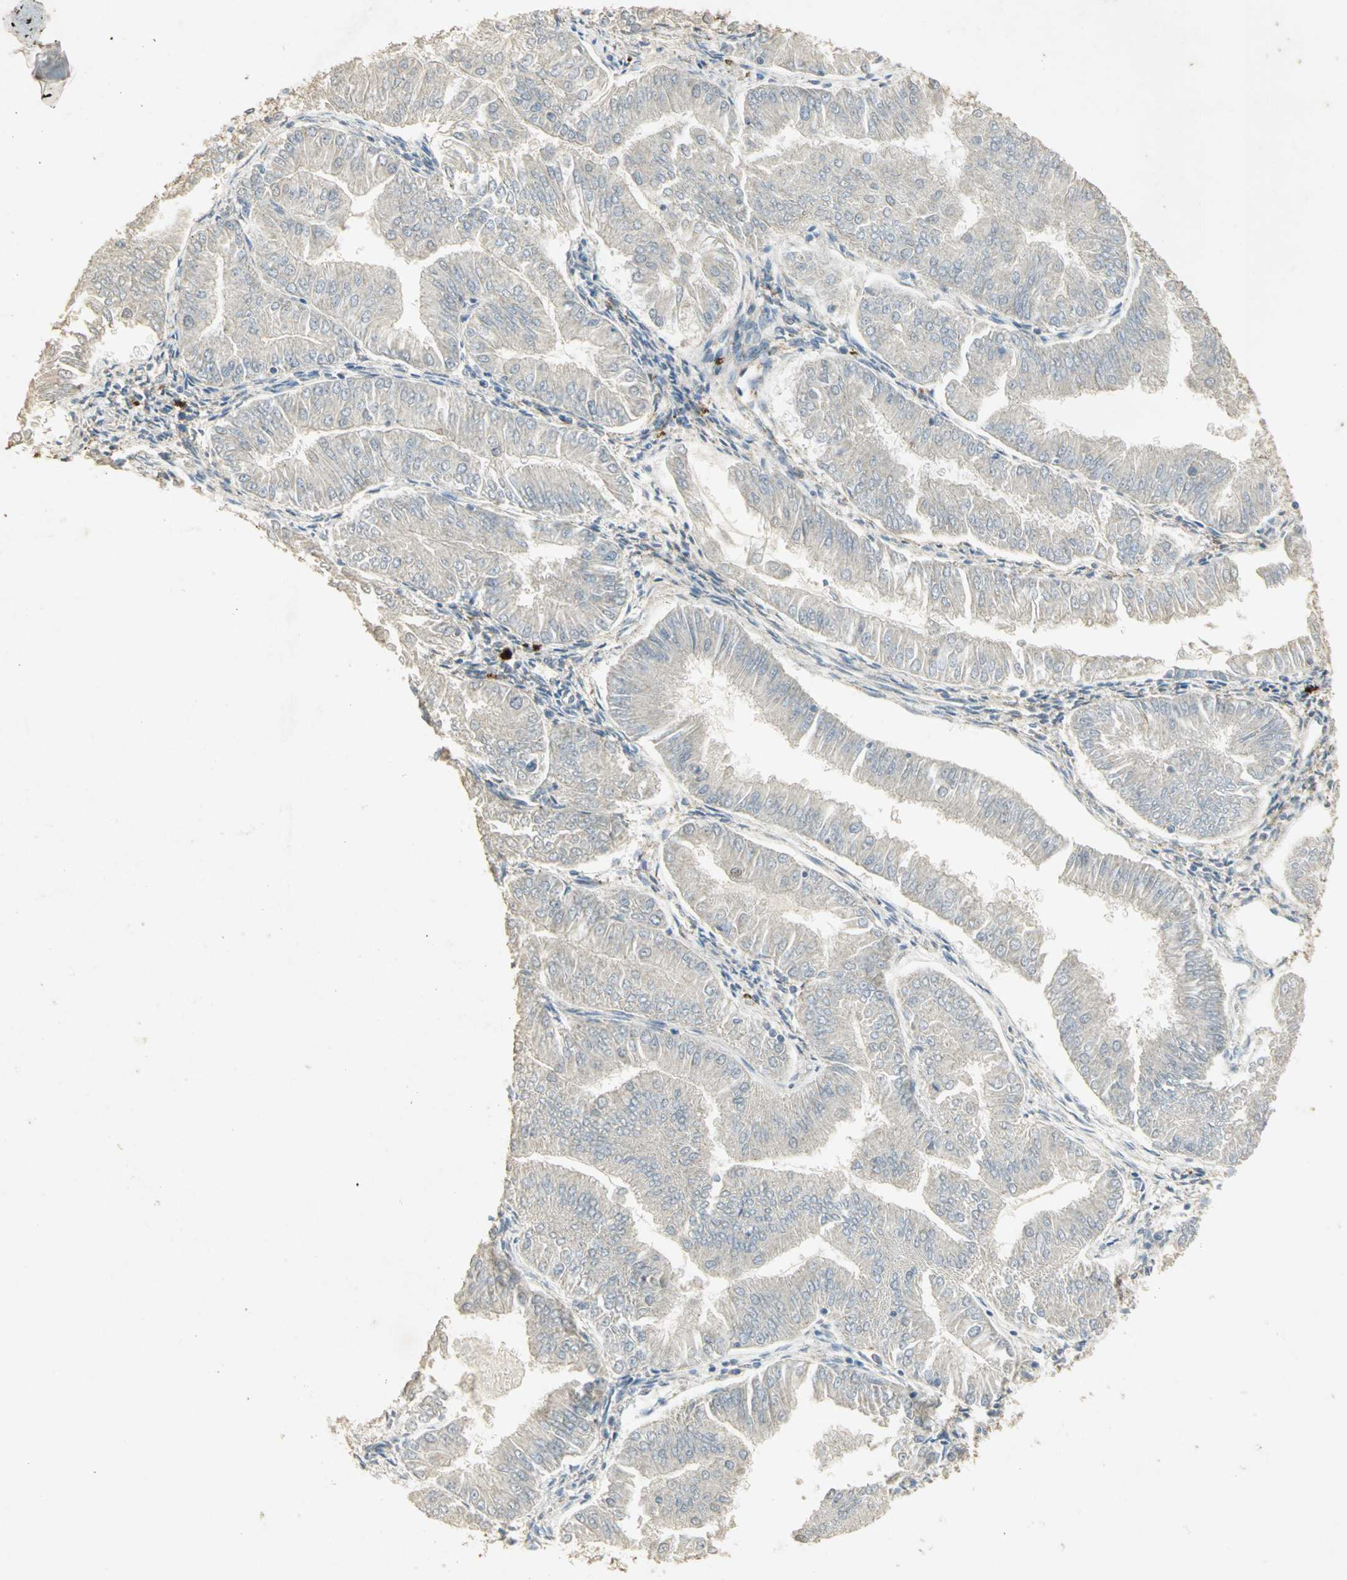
{"staining": {"intensity": "negative", "quantity": "none", "location": "none"}, "tissue": "endometrial cancer", "cell_type": "Tumor cells", "image_type": "cancer", "snomed": [{"axis": "morphology", "description": "Adenocarcinoma, NOS"}, {"axis": "topography", "description": "Endometrium"}], "caption": "This is an immunohistochemistry (IHC) histopathology image of human adenocarcinoma (endometrial). There is no staining in tumor cells.", "gene": "ASB9", "patient": {"sex": "female", "age": 53}}